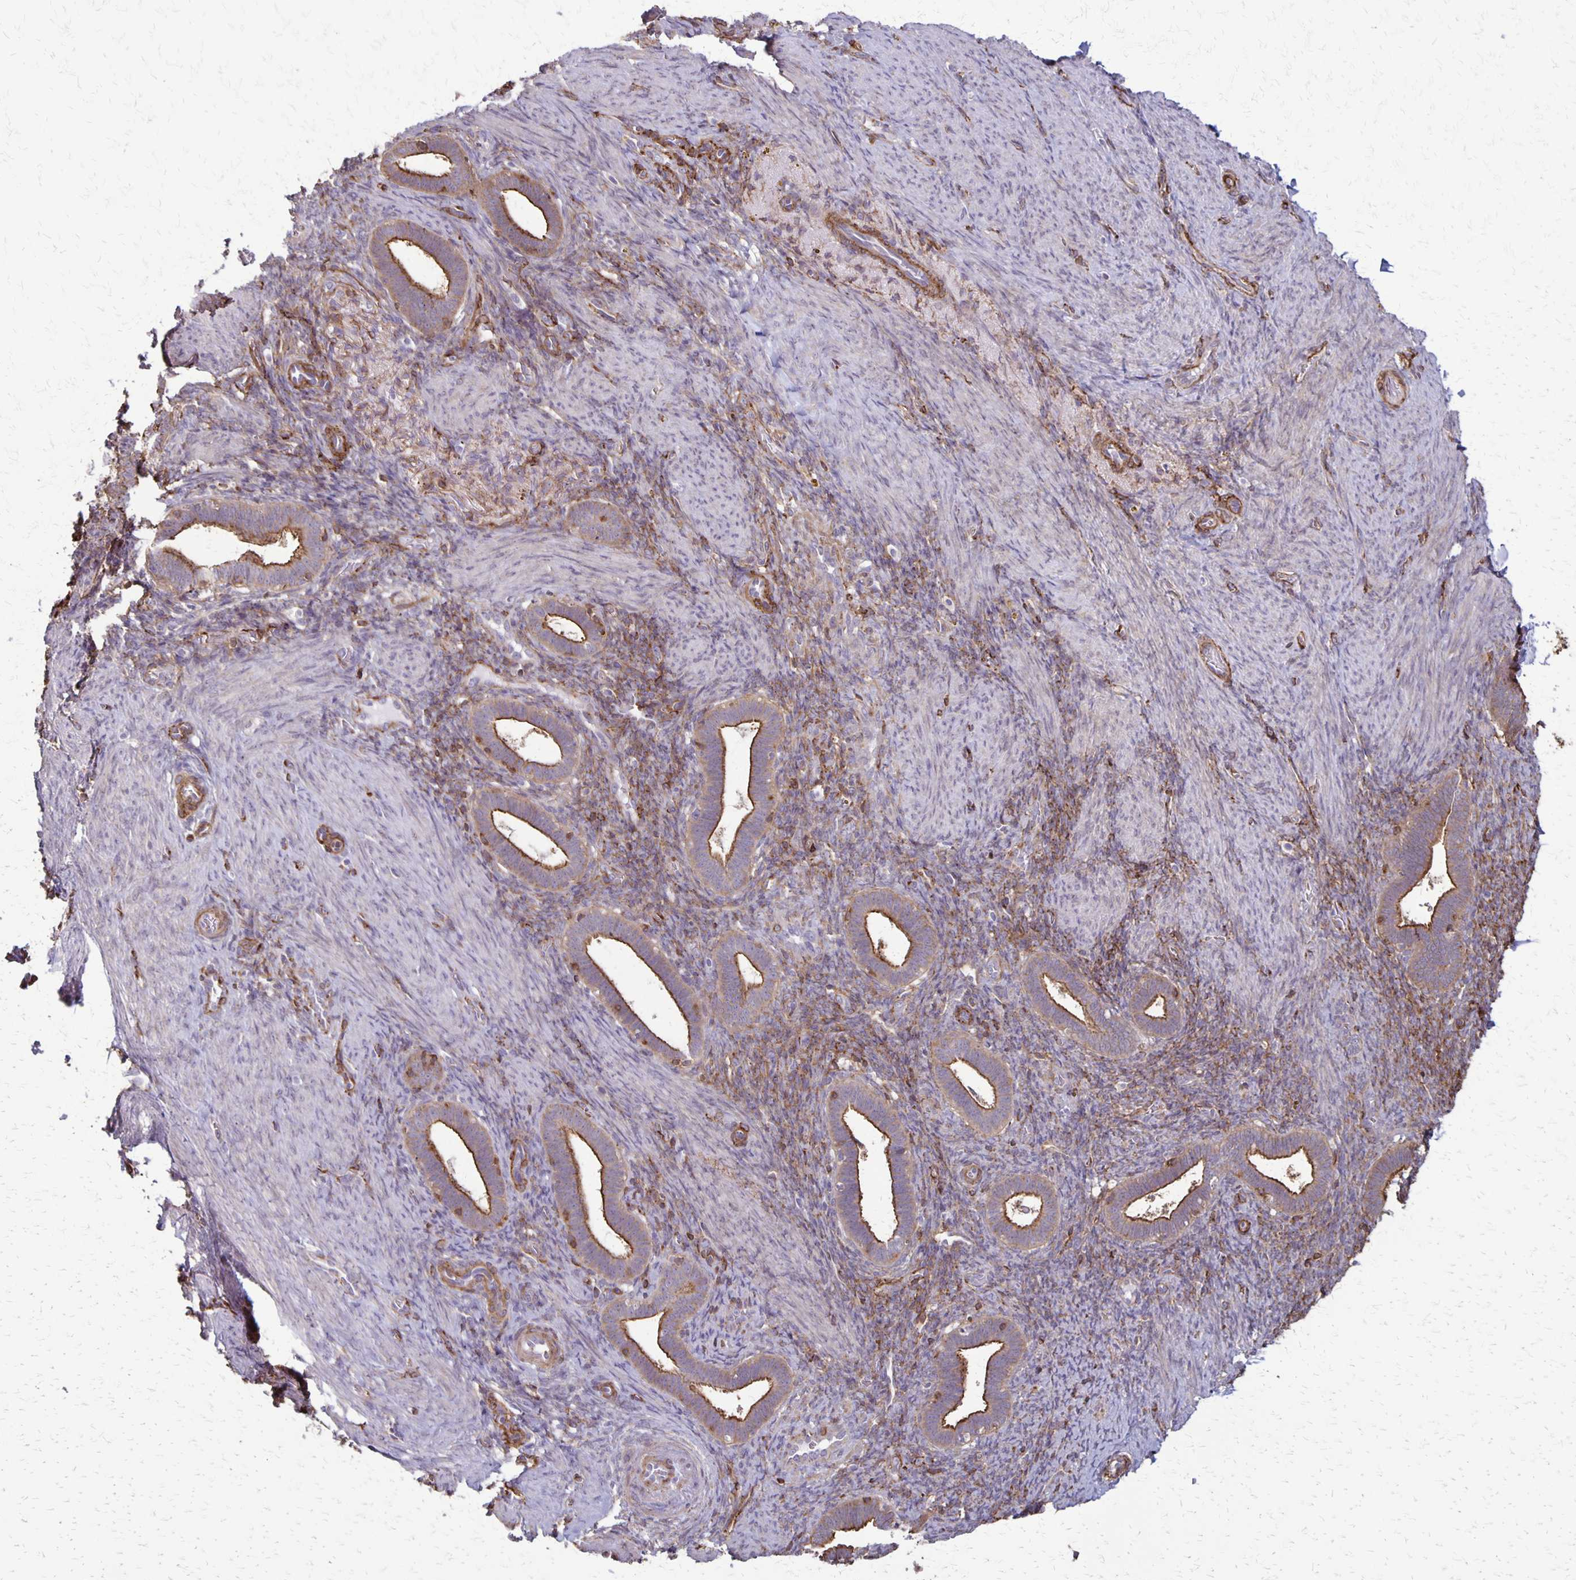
{"staining": {"intensity": "weak", "quantity": "25%-75%", "location": "cytoplasmic/membranous"}, "tissue": "endometrium", "cell_type": "Cells in endometrial stroma", "image_type": "normal", "snomed": [{"axis": "morphology", "description": "Normal tissue, NOS"}, {"axis": "topography", "description": "Endometrium"}], "caption": "A brown stain highlights weak cytoplasmic/membranous positivity of a protein in cells in endometrial stroma of unremarkable human endometrium.", "gene": "SEPTIN5", "patient": {"sex": "female", "age": 34}}